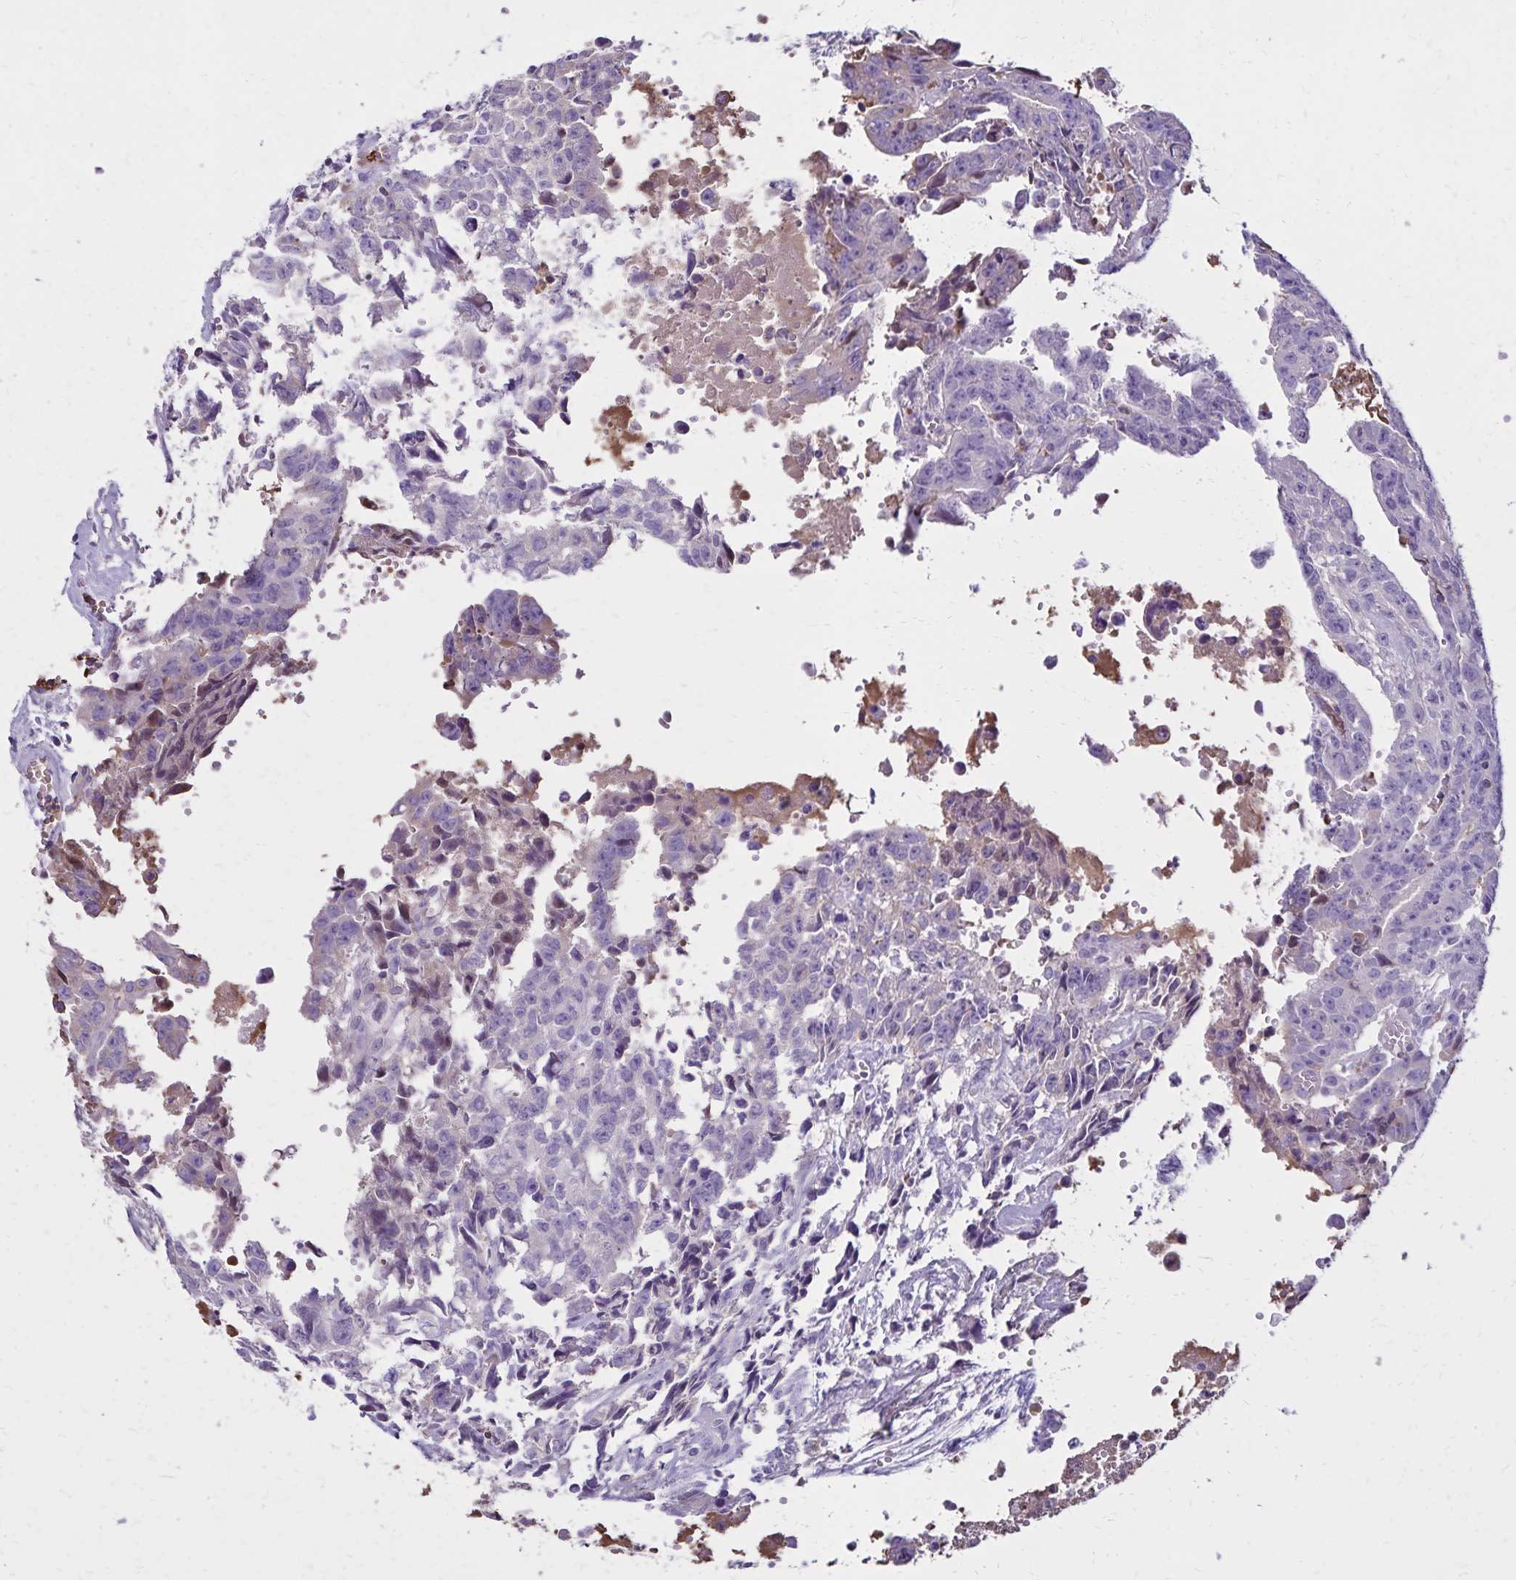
{"staining": {"intensity": "negative", "quantity": "none", "location": "none"}, "tissue": "testis cancer", "cell_type": "Tumor cells", "image_type": "cancer", "snomed": [{"axis": "morphology", "description": "Carcinoma, Embryonal, NOS"}, {"axis": "morphology", "description": "Teratoma, malignant, NOS"}, {"axis": "topography", "description": "Testis"}], "caption": "Photomicrograph shows no significant protein staining in tumor cells of malignant teratoma (testis).", "gene": "CD27", "patient": {"sex": "male", "age": 24}}